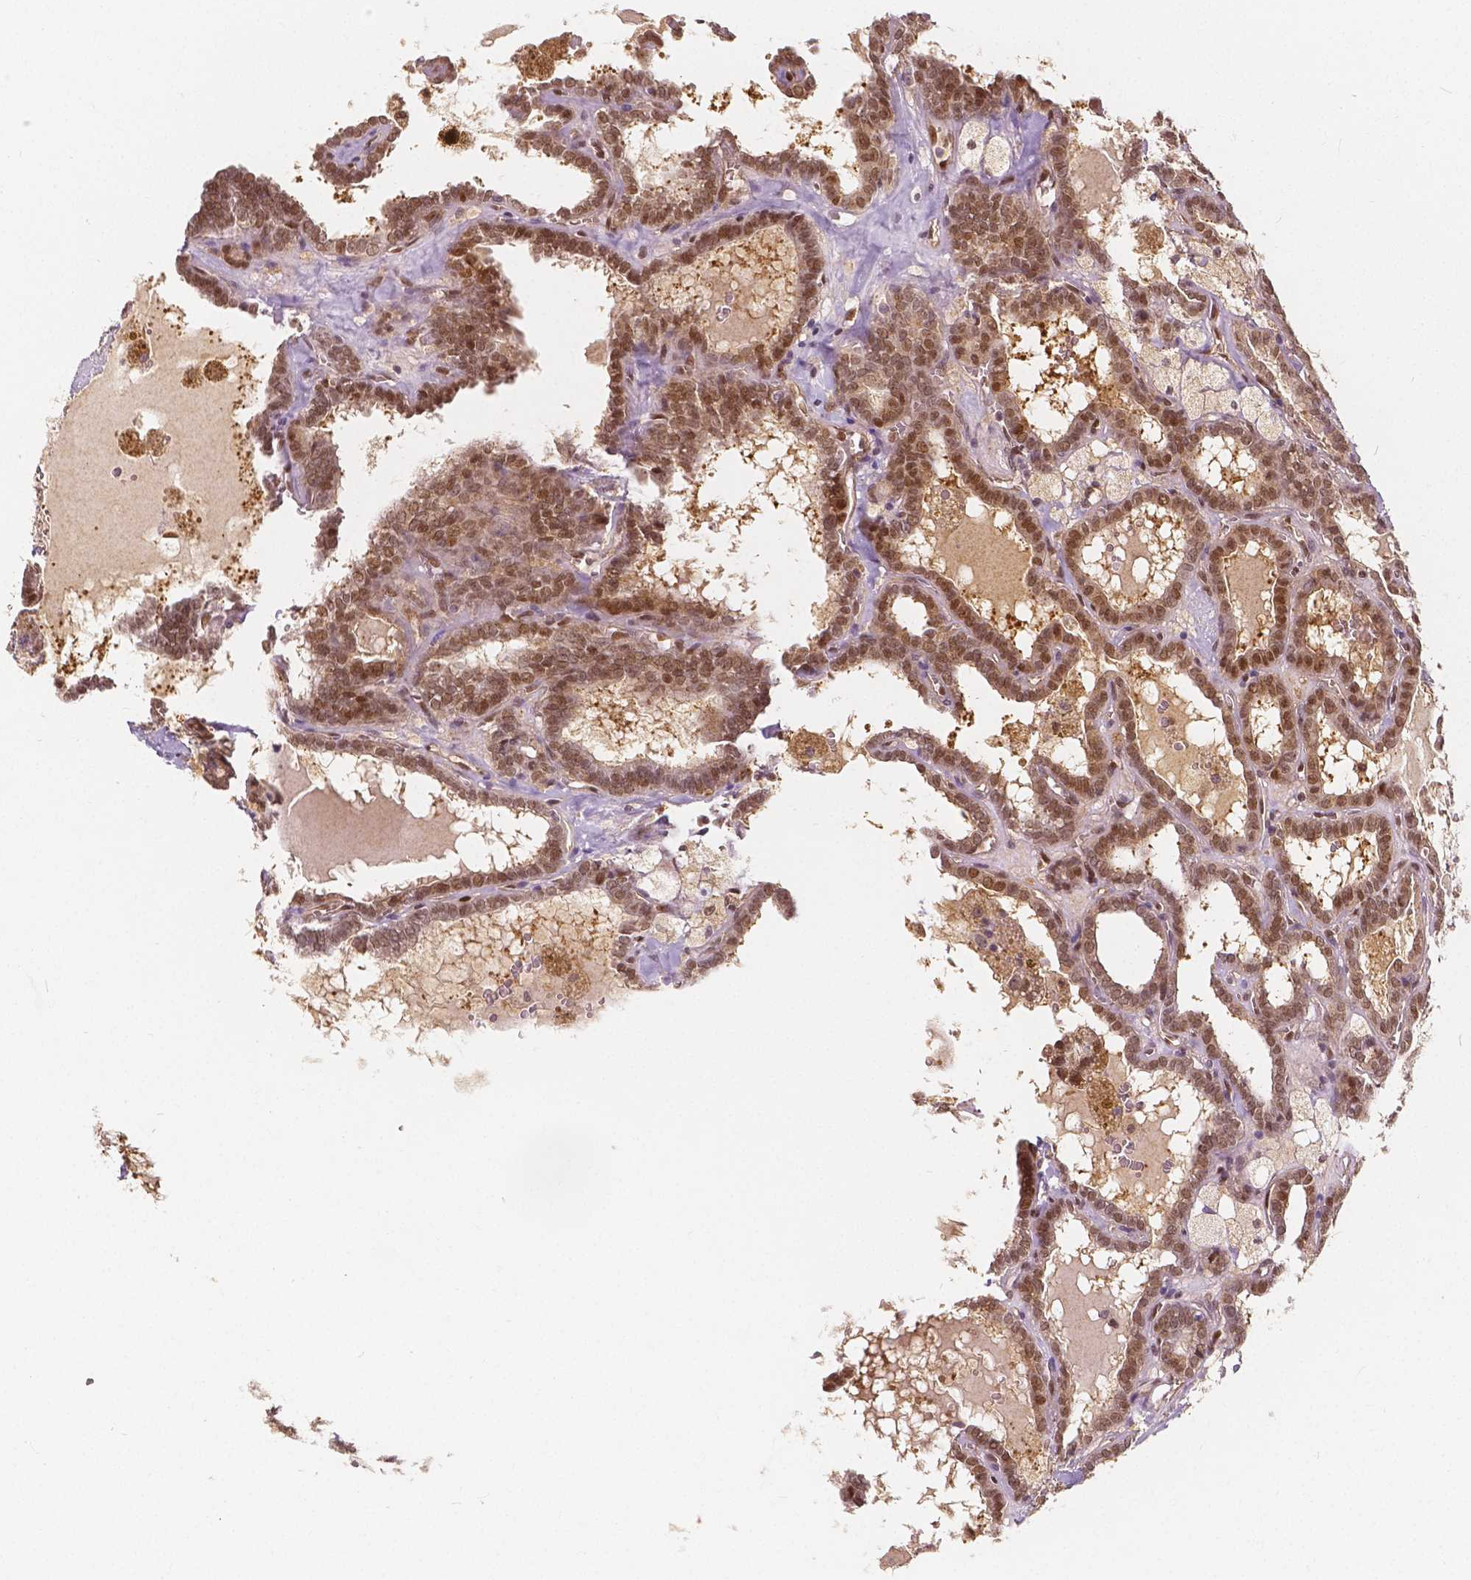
{"staining": {"intensity": "moderate", "quantity": ">75%", "location": "nuclear"}, "tissue": "thyroid cancer", "cell_type": "Tumor cells", "image_type": "cancer", "snomed": [{"axis": "morphology", "description": "Papillary adenocarcinoma, NOS"}, {"axis": "topography", "description": "Thyroid gland"}], "caption": "There is medium levels of moderate nuclear expression in tumor cells of thyroid cancer, as demonstrated by immunohistochemical staining (brown color).", "gene": "NAPRT", "patient": {"sex": "female", "age": 39}}